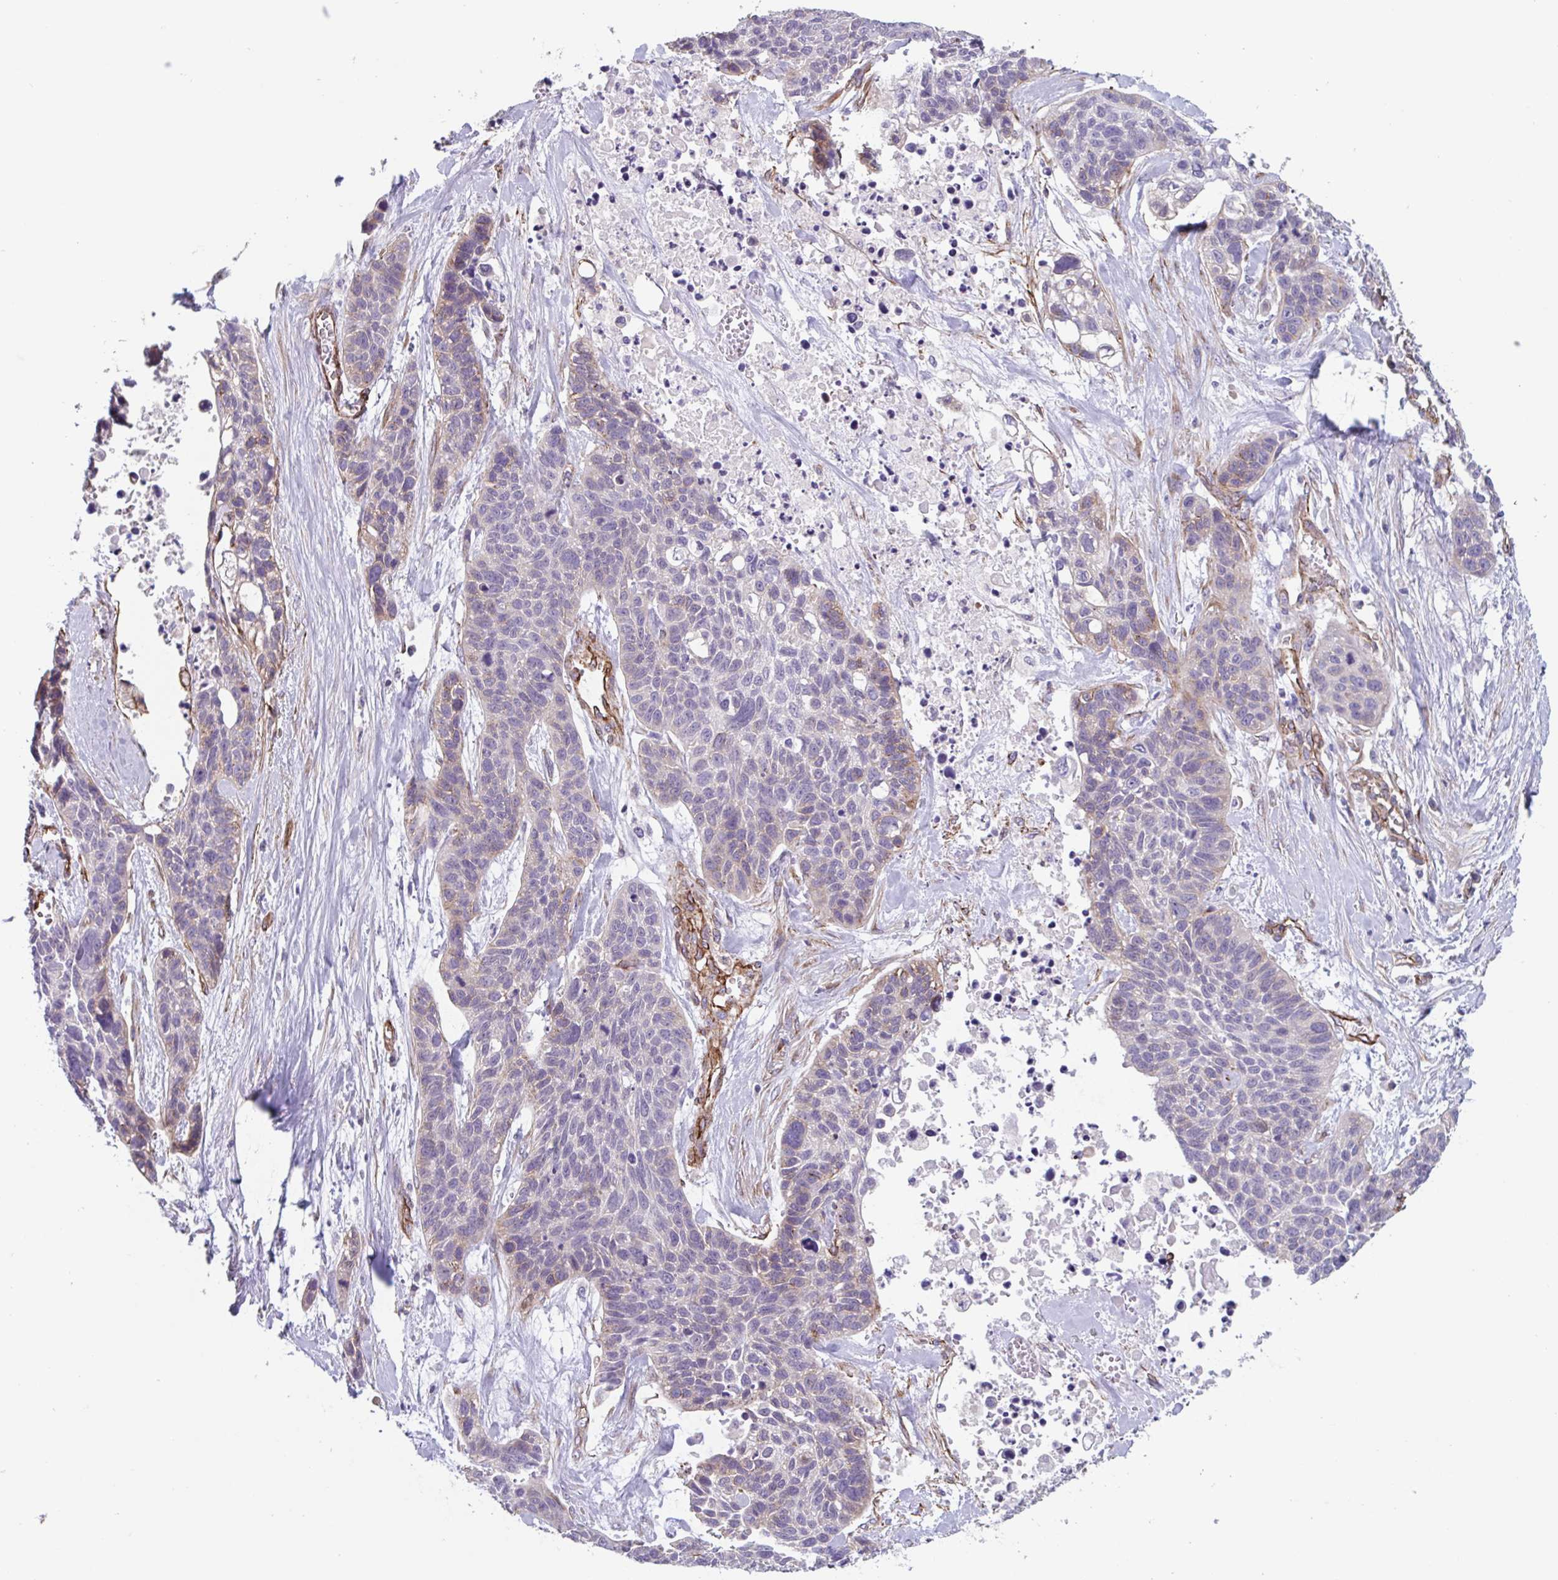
{"staining": {"intensity": "negative", "quantity": "none", "location": "none"}, "tissue": "lung cancer", "cell_type": "Tumor cells", "image_type": "cancer", "snomed": [{"axis": "morphology", "description": "Squamous cell carcinoma, NOS"}, {"axis": "topography", "description": "Lung"}], "caption": "A high-resolution micrograph shows IHC staining of squamous cell carcinoma (lung), which displays no significant expression in tumor cells. The staining is performed using DAB (3,3'-diaminobenzidine) brown chromogen with nuclei counter-stained in using hematoxylin.", "gene": "CITED4", "patient": {"sex": "male", "age": 62}}